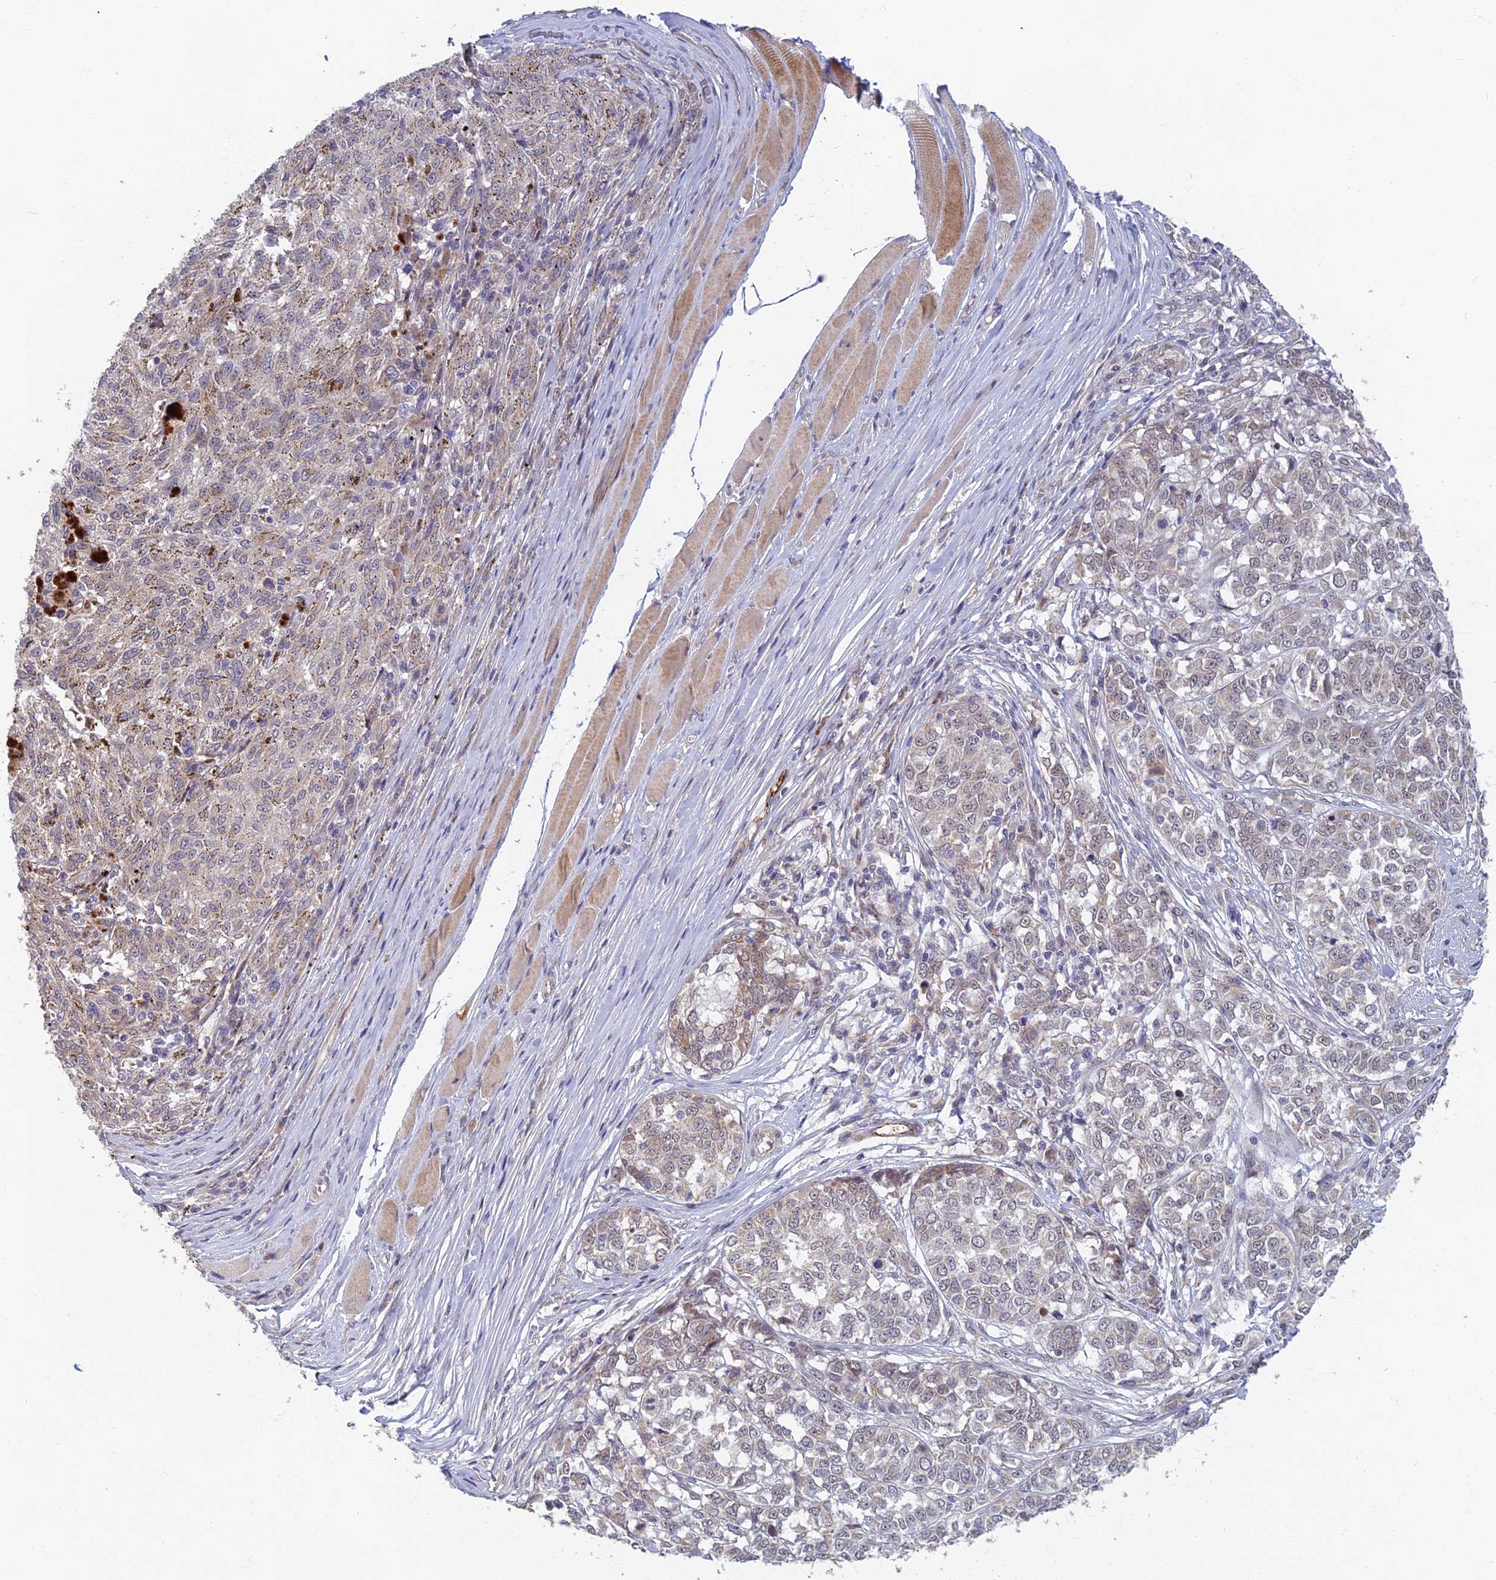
{"staining": {"intensity": "weak", "quantity": "<25%", "location": "nuclear"}, "tissue": "melanoma", "cell_type": "Tumor cells", "image_type": "cancer", "snomed": [{"axis": "morphology", "description": "Malignant melanoma, NOS"}, {"axis": "topography", "description": "Skin"}], "caption": "Immunohistochemistry (IHC) of melanoma shows no staining in tumor cells.", "gene": "EARS2", "patient": {"sex": "female", "age": 72}}